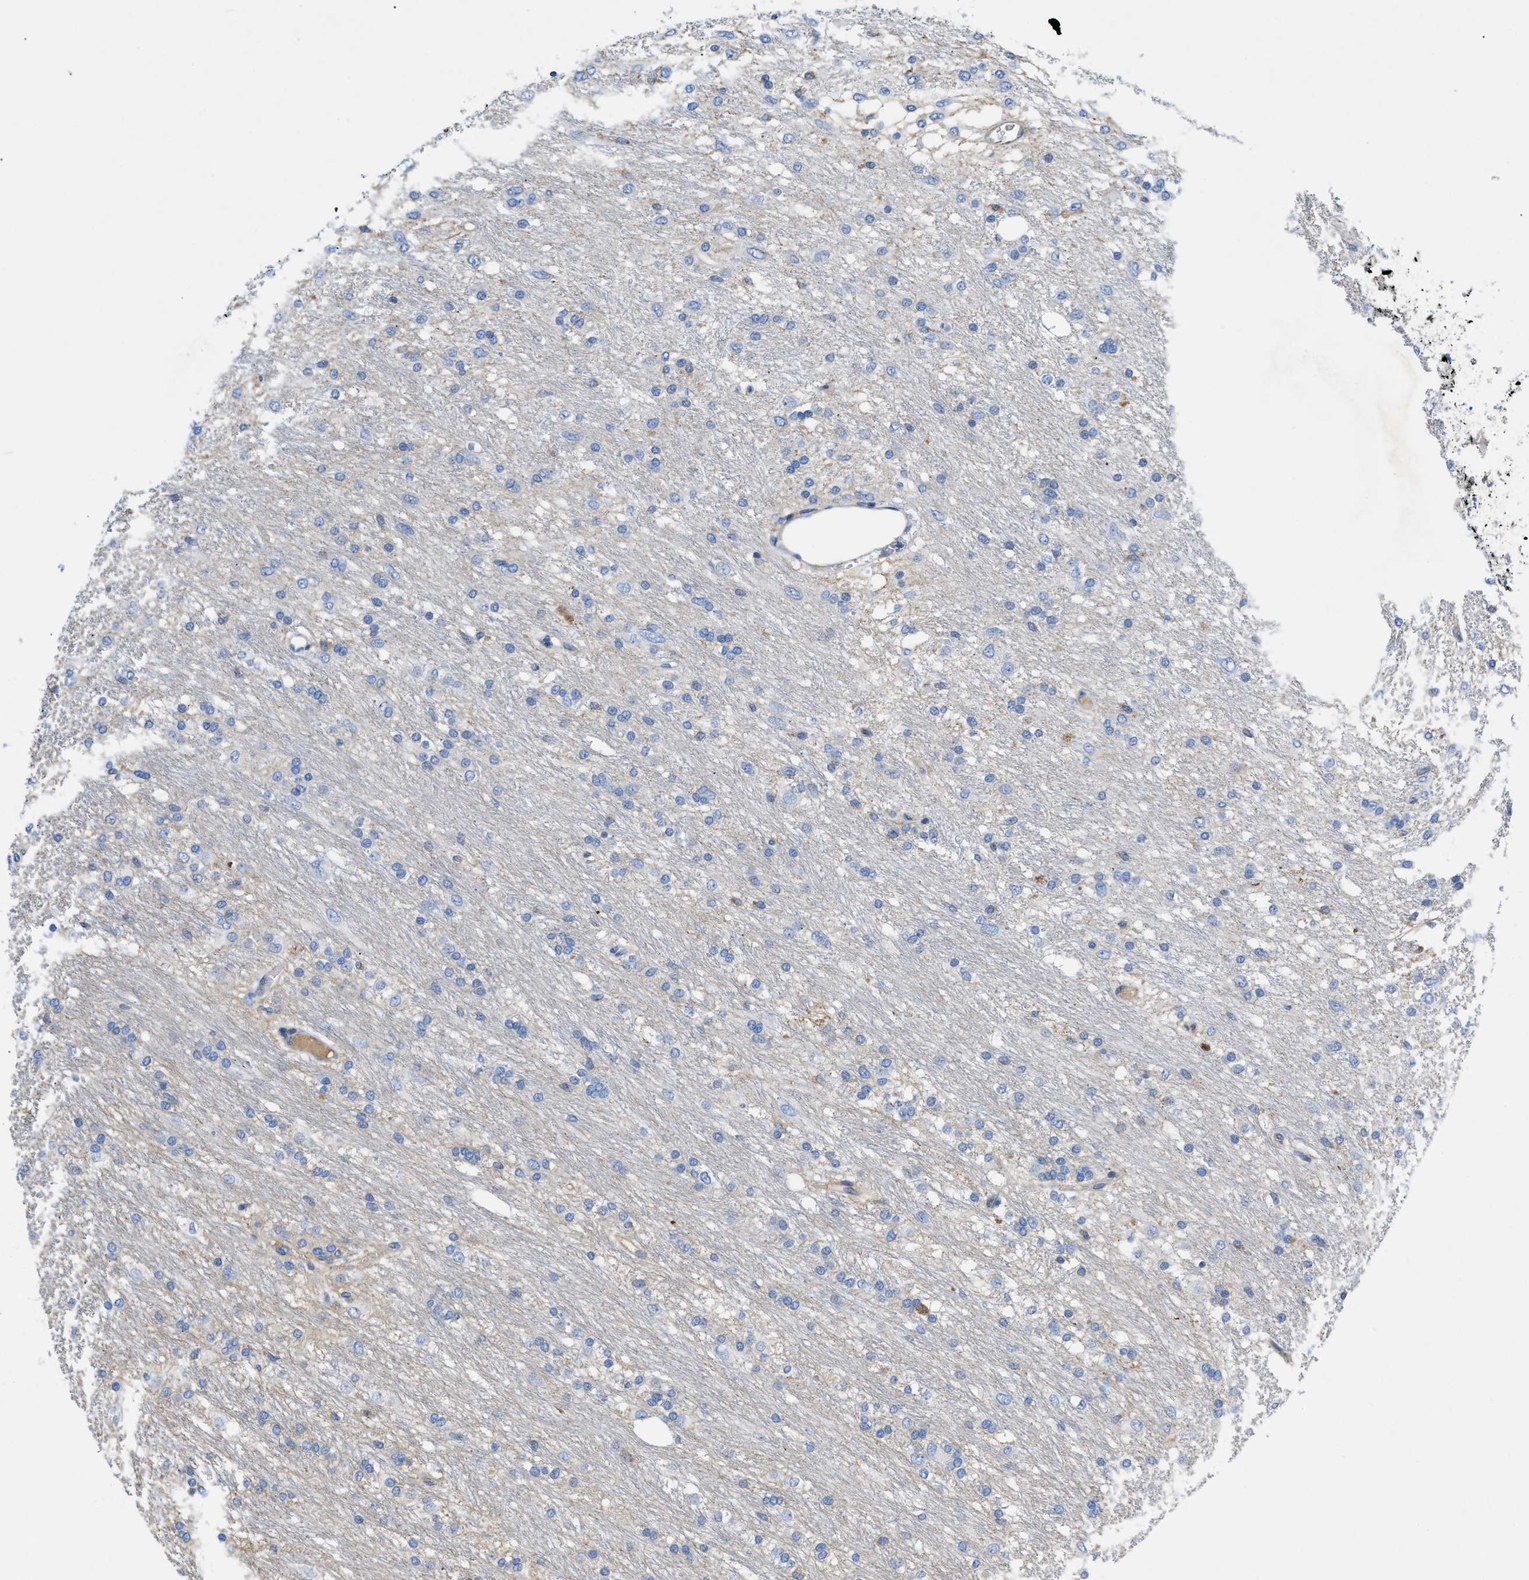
{"staining": {"intensity": "negative", "quantity": "none", "location": "none"}, "tissue": "glioma", "cell_type": "Tumor cells", "image_type": "cancer", "snomed": [{"axis": "morphology", "description": "Glioma, malignant, Low grade"}, {"axis": "topography", "description": "Brain"}], "caption": "Tumor cells show no significant positivity in glioma.", "gene": "ATP6V0D1", "patient": {"sex": "male", "age": 77}}